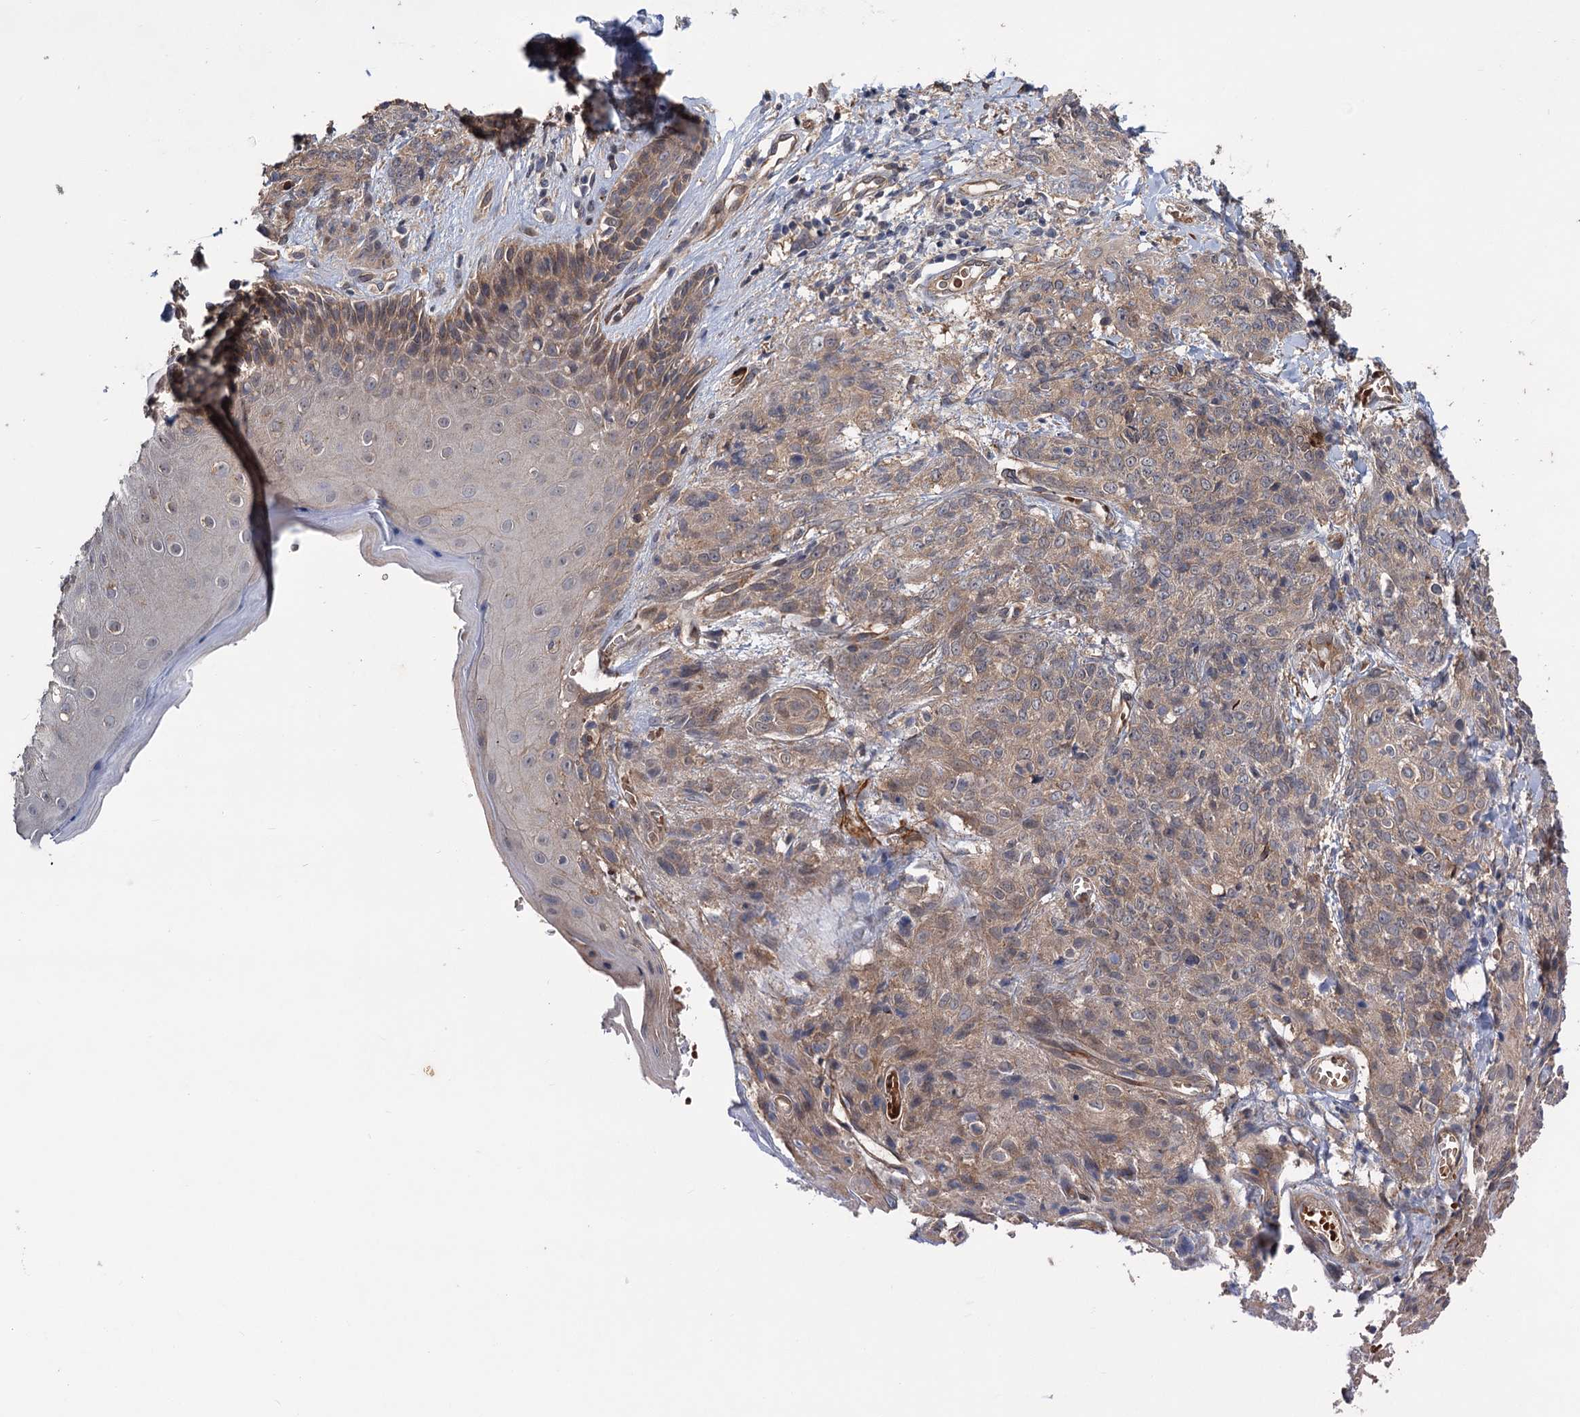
{"staining": {"intensity": "moderate", "quantity": ">75%", "location": "cytoplasmic/membranous"}, "tissue": "skin cancer", "cell_type": "Tumor cells", "image_type": "cancer", "snomed": [{"axis": "morphology", "description": "Squamous cell carcinoma, NOS"}, {"axis": "topography", "description": "Skin"}, {"axis": "topography", "description": "Vulva"}], "caption": "The micrograph exhibits immunohistochemical staining of skin cancer (squamous cell carcinoma). There is moderate cytoplasmic/membranous positivity is present in about >75% of tumor cells. The protein of interest is stained brown, and the nuclei are stained in blue (DAB (3,3'-diaminobenzidine) IHC with brightfield microscopy, high magnification).", "gene": "PKN2", "patient": {"sex": "female", "age": 85}}